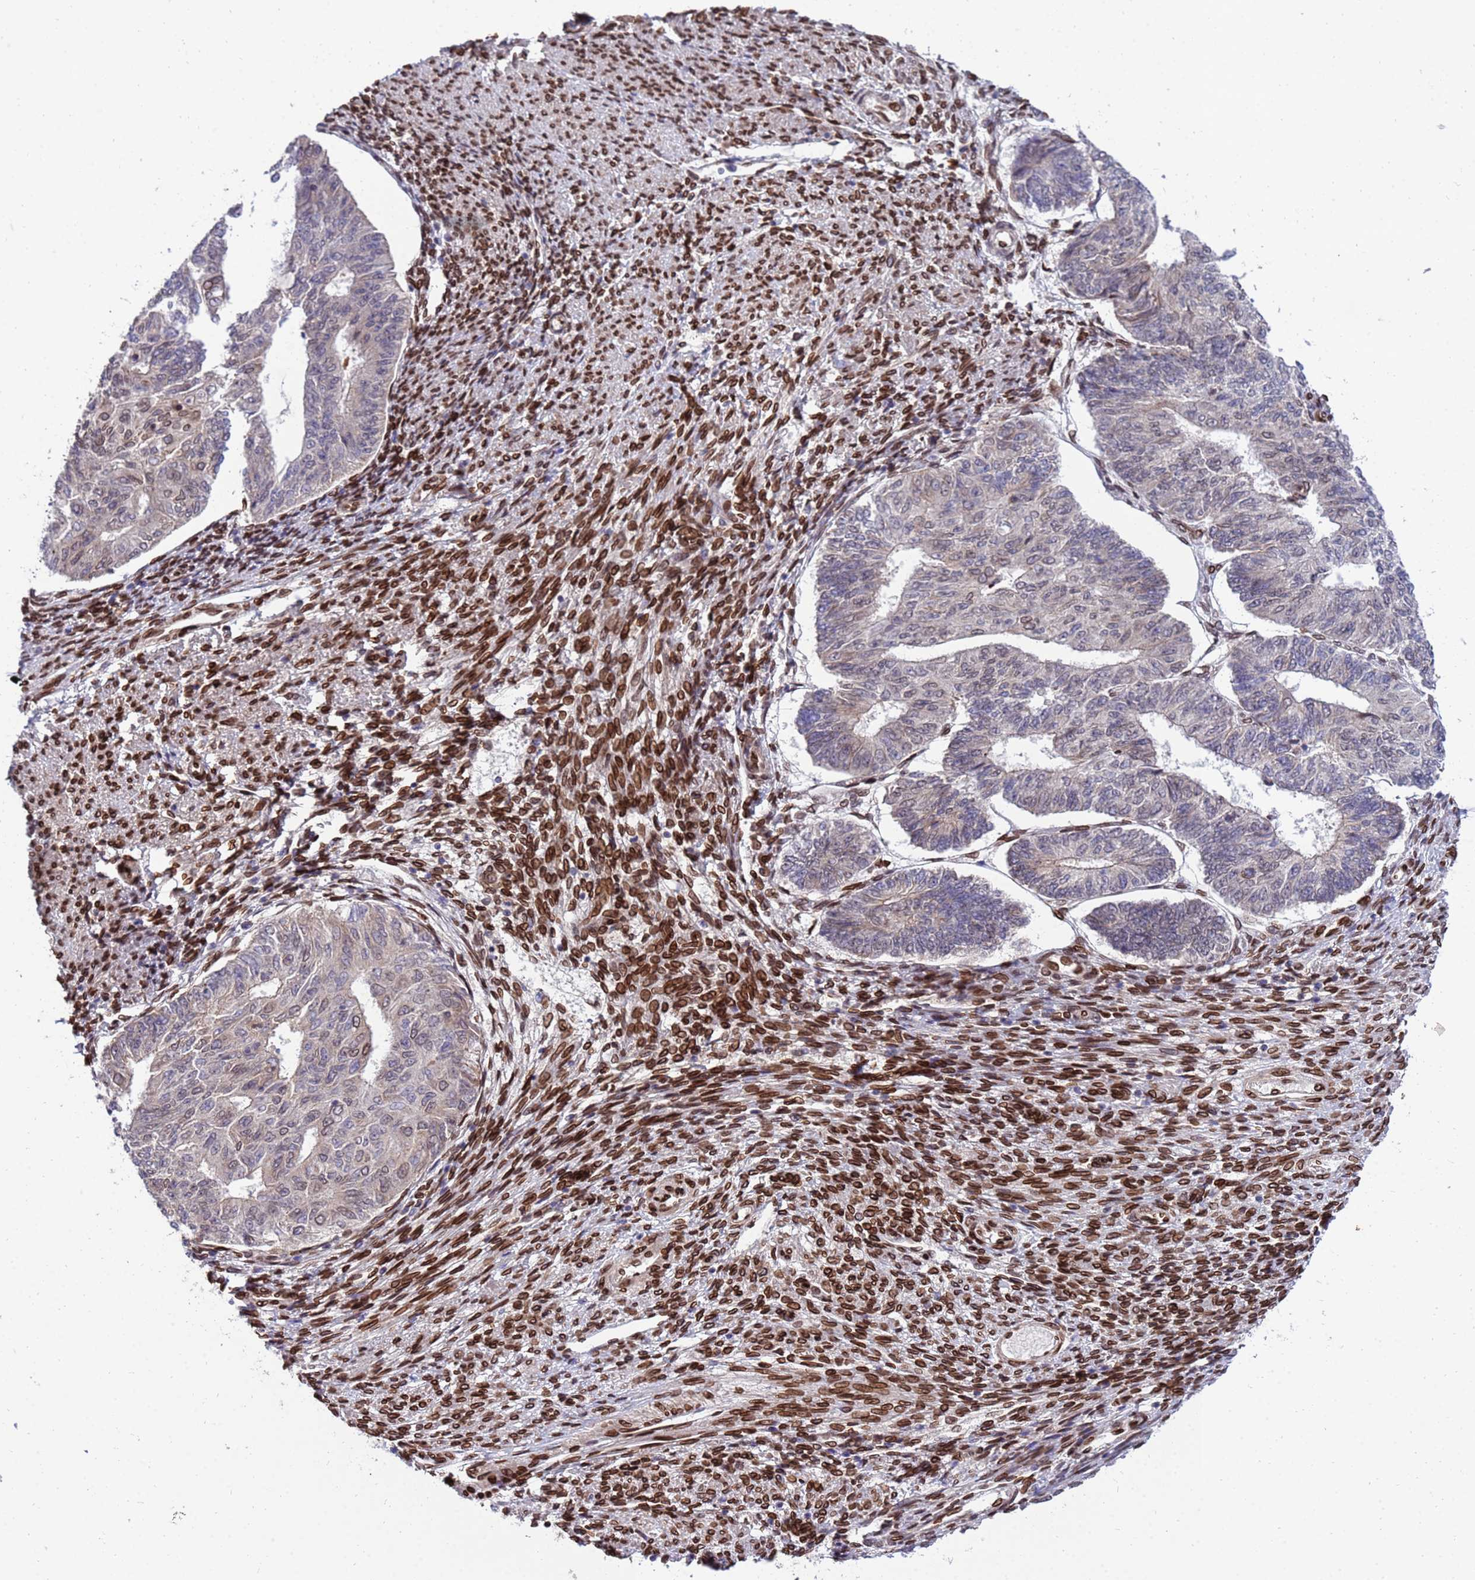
{"staining": {"intensity": "moderate", "quantity": "<25%", "location": "cytoplasmic/membranous,nuclear"}, "tissue": "endometrial cancer", "cell_type": "Tumor cells", "image_type": "cancer", "snomed": [{"axis": "morphology", "description": "Adenocarcinoma, NOS"}, {"axis": "topography", "description": "Endometrium"}], "caption": "Immunohistochemical staining of human endometrial cancer displays low levels of moderate cytoplasmic/membranous and nuclear positivity in approximately <25% of tumor cells. The protein is stained brown, and the nuclei are stained in blue (DAB (3,3'-diaminobenzidine) IHC with brightfield microscopy, high magnification).", "gene": "GPR135", "patient": {"sex": "female", "age": 32}}